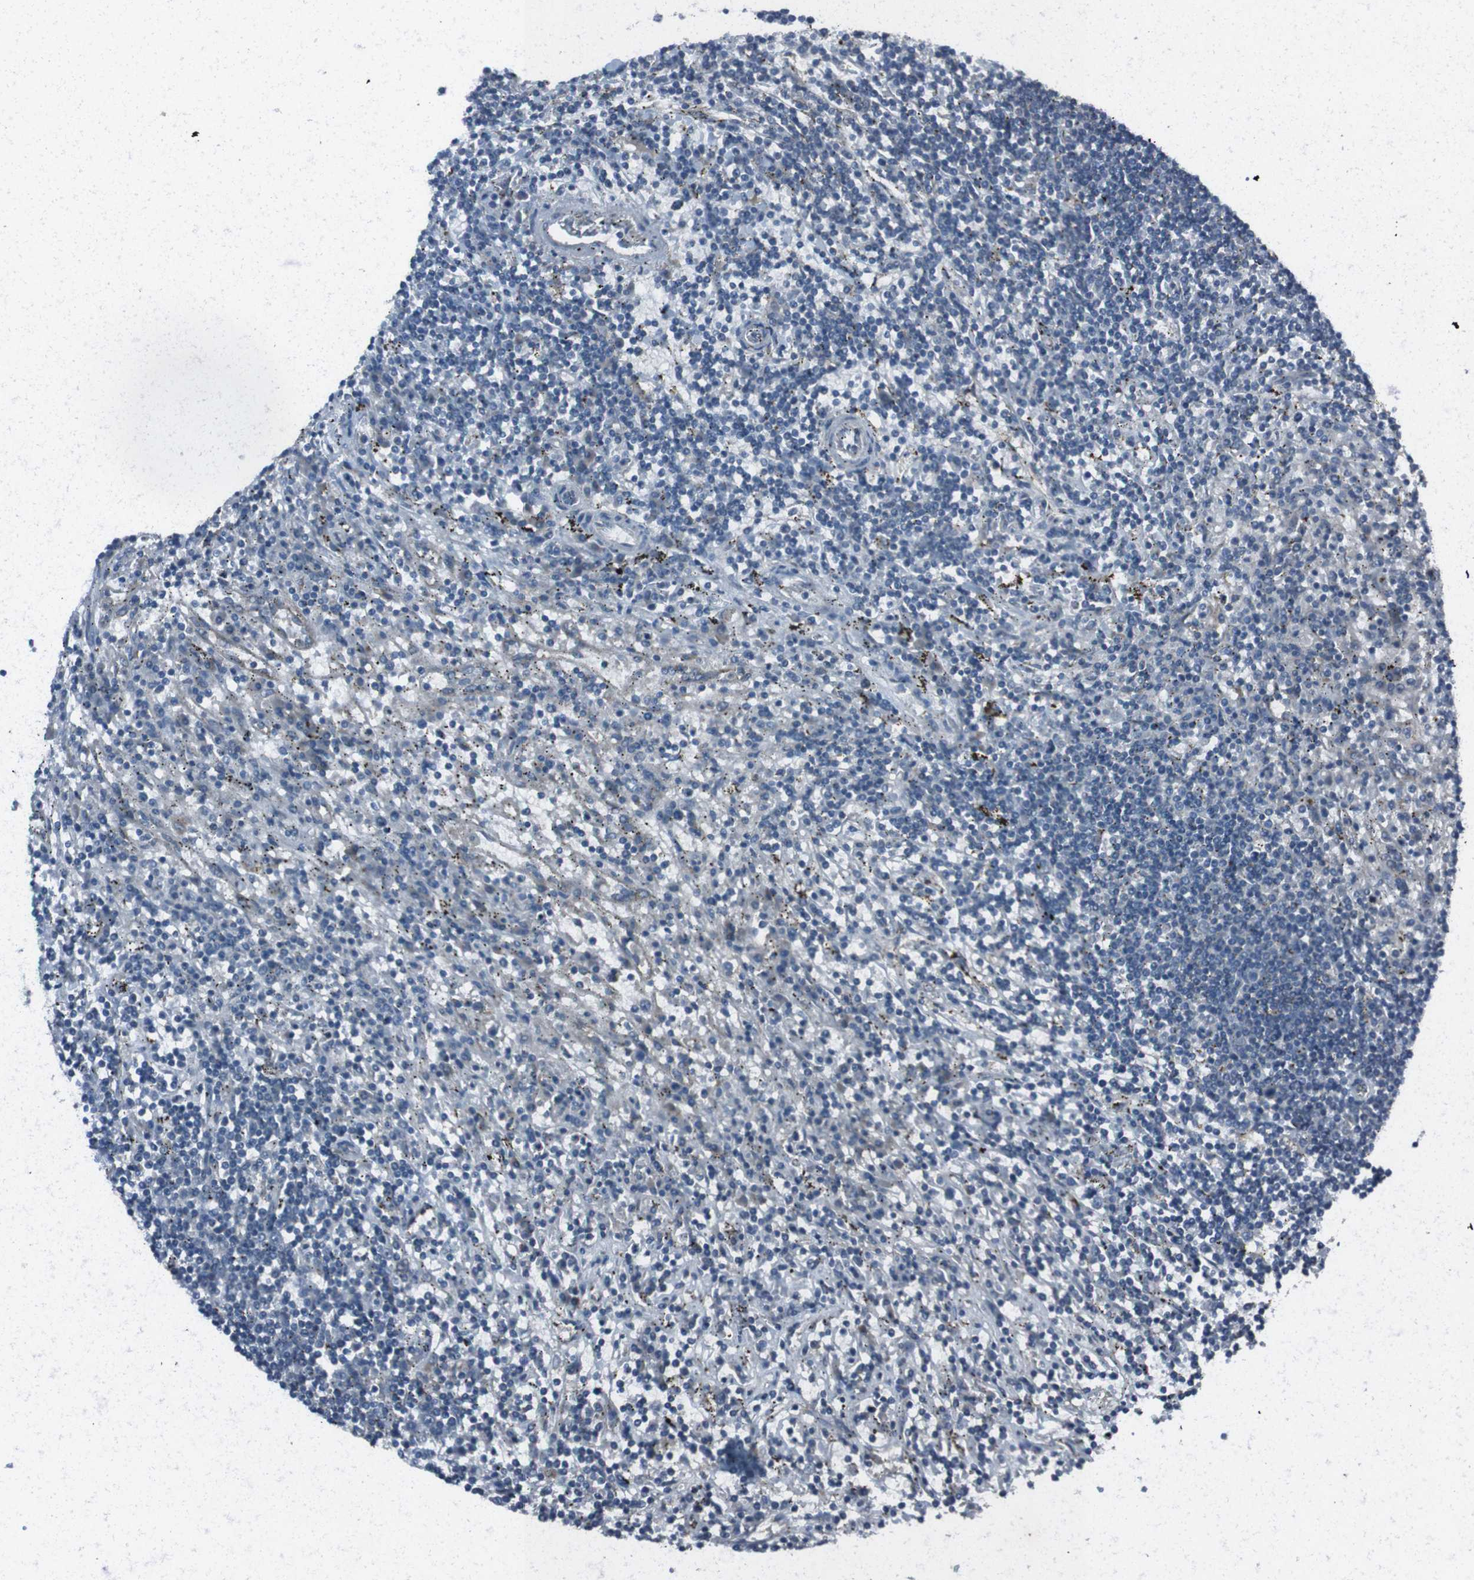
{"staining": {"intensity": "negative", "quantity": "none", "location": "none"}, "tissue": "lymphoma", "cell_type": "Tumor cells", "image_type": "cancer", "snomed": [{"axis": "morphology", "description": "Malignant lymphoma, non-Hodgkin's type, Low grade"}, {"axis": "topography", "description": "Spleen"}], "caption": "A histopathology image of lymphoma stained for a protein exhibits no brown staining in tumor cells.", "gene": "EFNA5", "patient": {"sex": "male", "age": 76}}